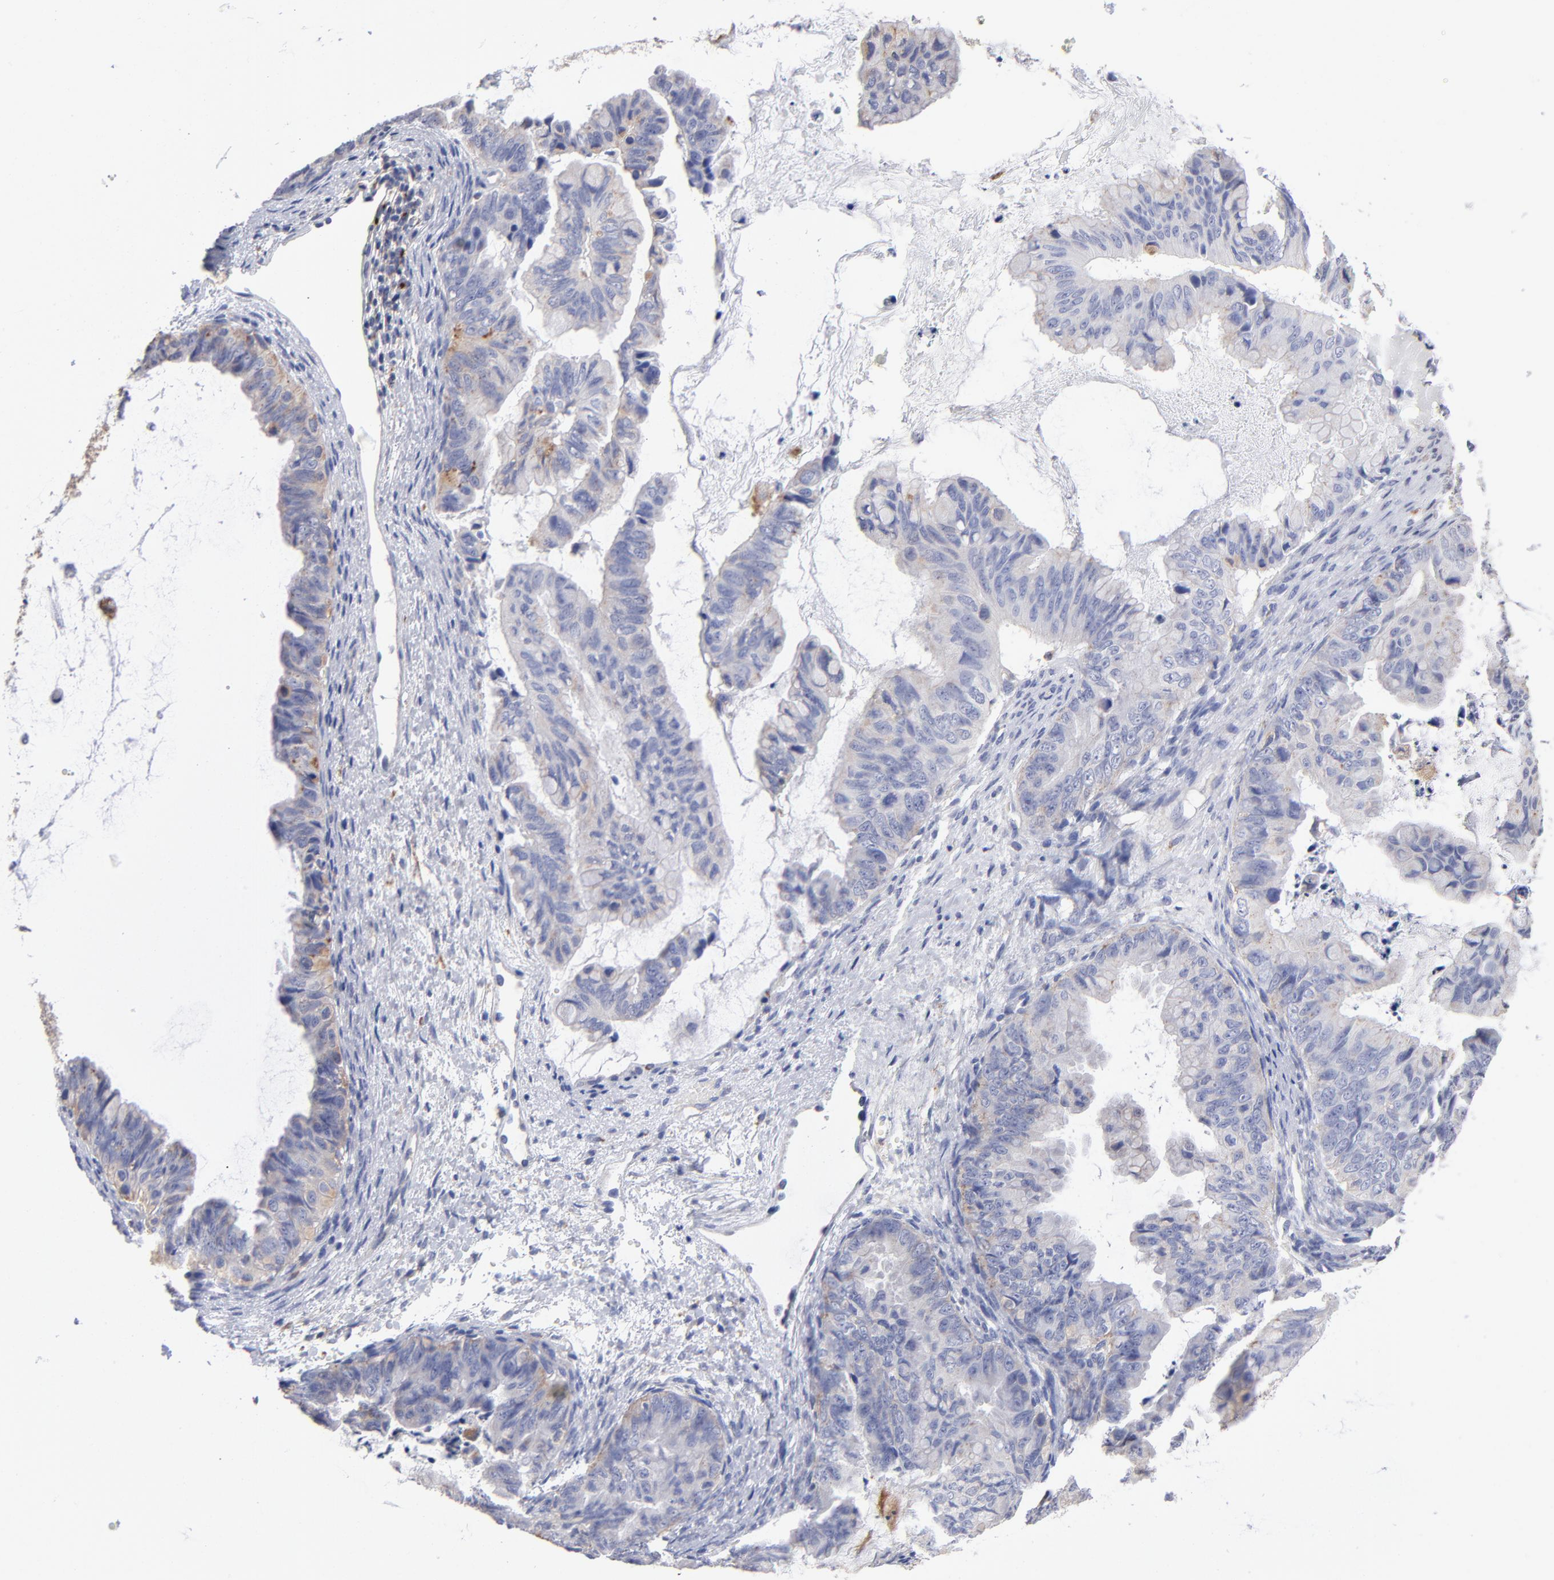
{"staining": {"intensity": "weak", "quantity": "<25%", "location": "cytoplasmic/membranous"}, "tissue": "ovarian cancer", "cell_type": "Tumor cells", "image_type": "cancer", "snomed": [{"axis": "morphology", "description": "Cystadenocarcinoma, mucinous, NOS"}, {"axis": "topography", "description": "Ovary"}], "caption": "DAB (3,3'-diaminobenzidine) immunohistochemical staining of human ovarian cancer (mucinous cystadenocarcinoma) displays no significant expression in tumor cells. Brightfield microscopy of immunohistochemistry (IHC) stained with DAB (3,3'-diaminobenzidine) (brown) and hematoxylin (blue), captured at high magnification.", "gene": "RRAGB", "patient": {"sex": "female", "age": 36}}